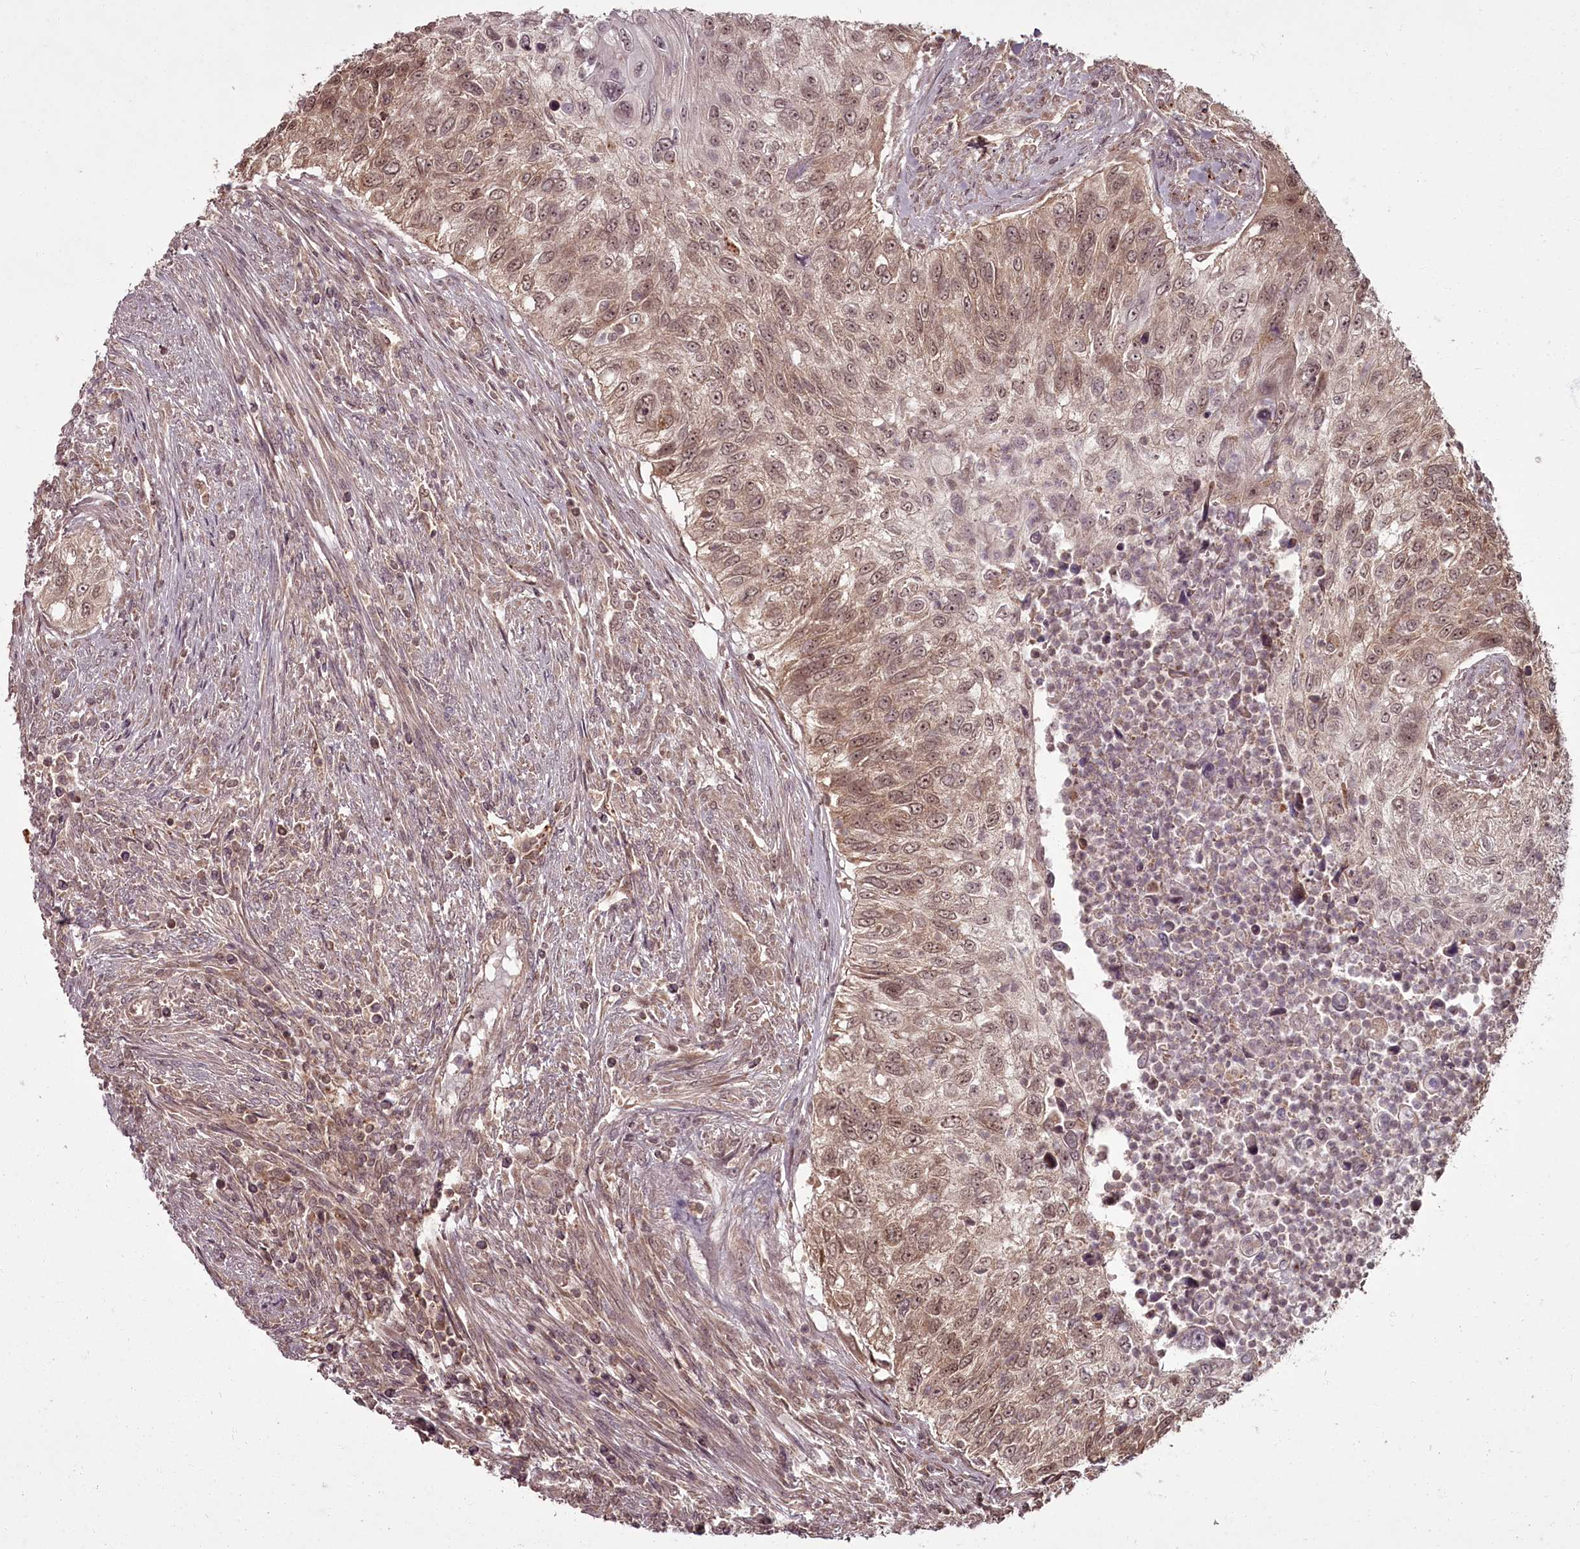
{"staining": {"intensity": "moderate", "quantity": ">75%", "location": "cytoplasmic/membranous,nuclear"}, "tissue": "urothelial cancer", "cell_type": "Tumor cells", "image_type": "cancer", "snomed": [{"axis": "morphology", "description": "Urothelial carcinoma, High grade"}, {"axis": "topography", "description": "Urinary bladder"}], "caption": "DAB (3,3'-diaminobenzidine) immunohistochemical staining of urothelial cancer demonstrates moderate cytoplasmic/membranous and nuclear protein positivity in about >75% of tumor cells. (DAB (3,3'-diaminobenzidine) IHC with brightfield microscopy, high magnification).", "gene": "PCBP2", "patient": {"sex": "female", "age": 60}}